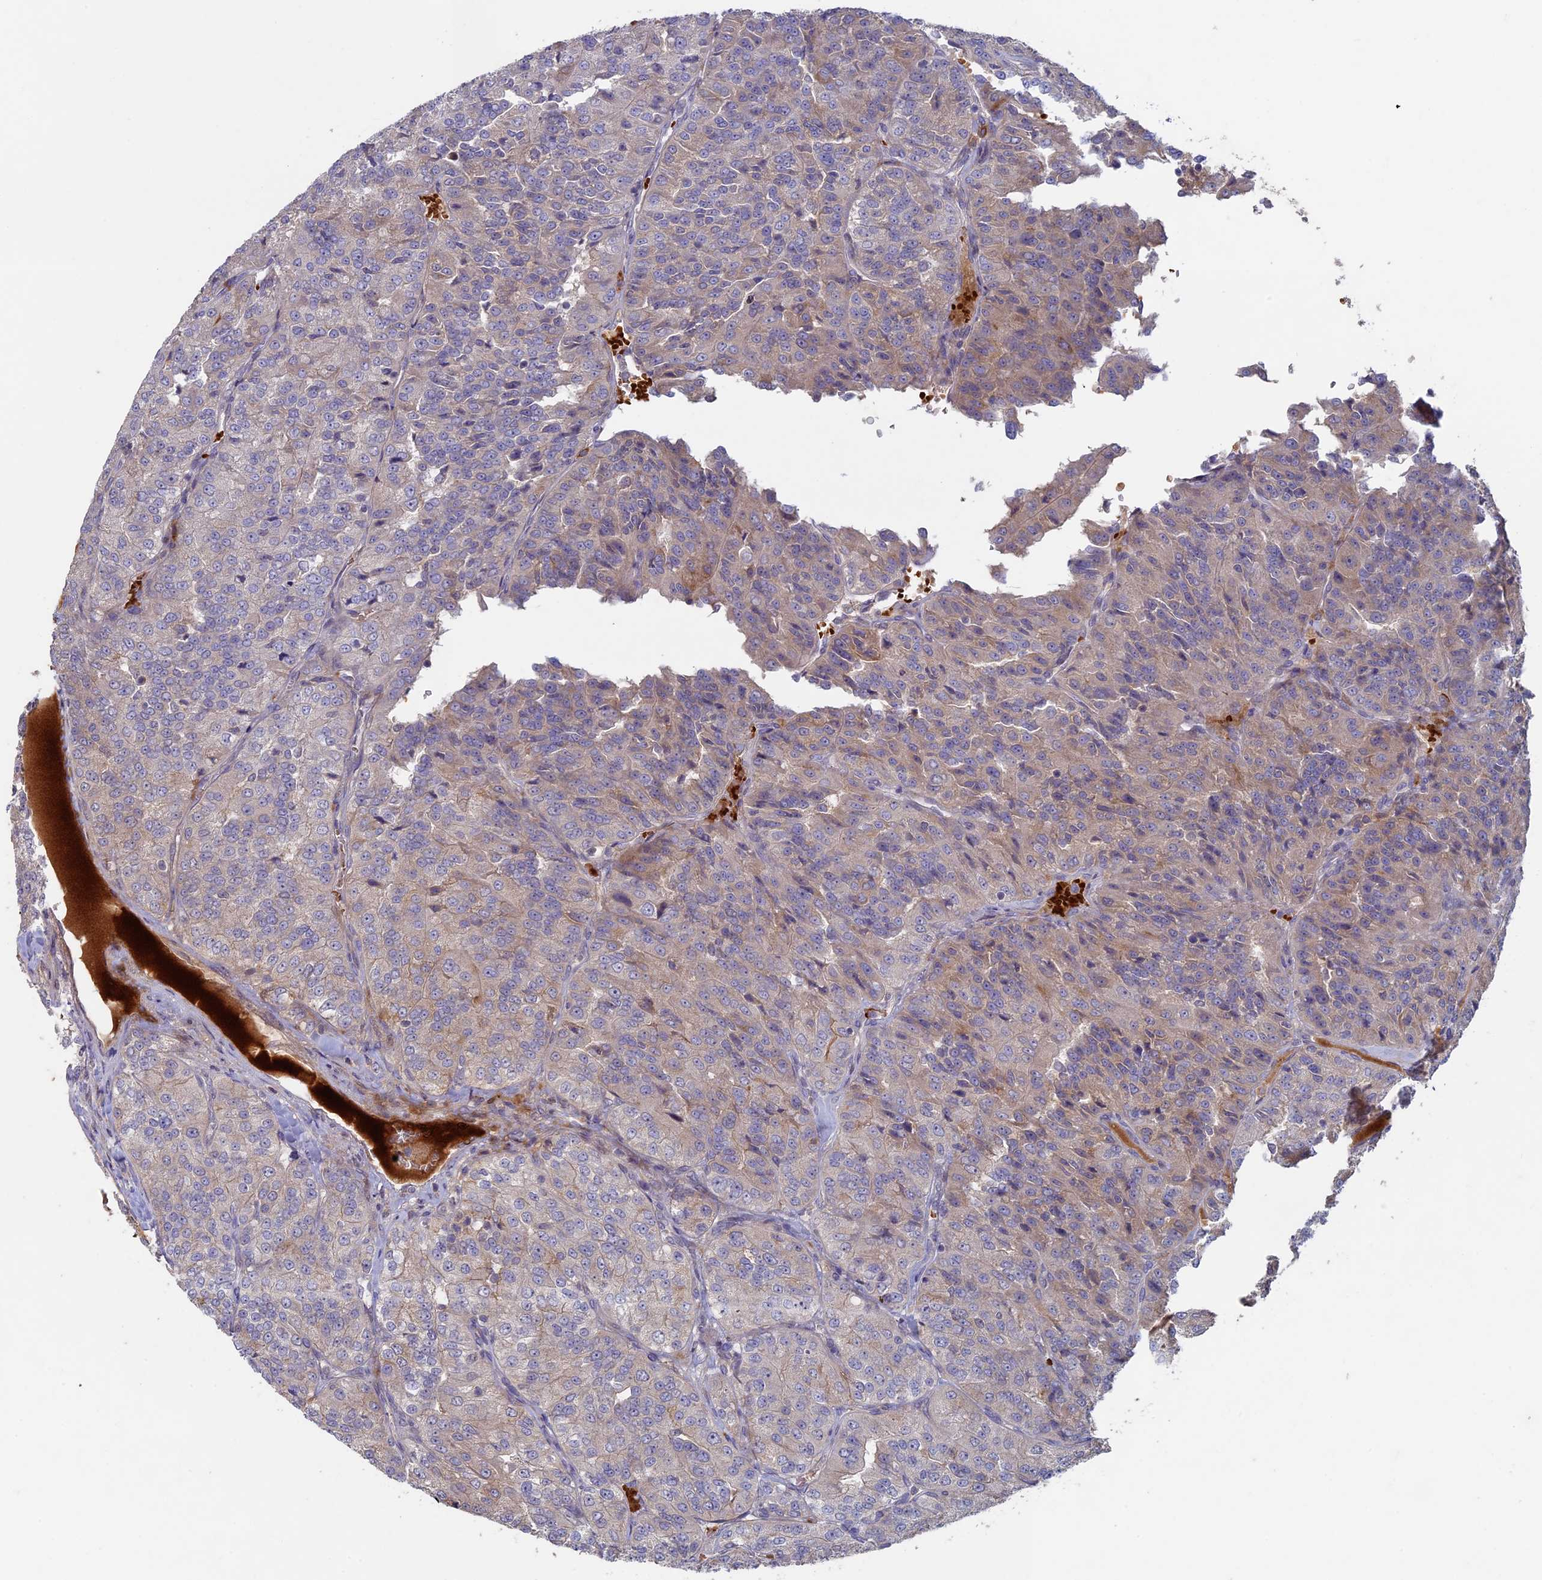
{"staining": {"intensity": "moderate", "quantity": "<25%", "location": "cytoplasmic/membranous"}, "tissue": "renal cancer", "cell_type": "Tumor cells", "image_type": "cancer", "snomed": [{"axis": "morphology", "description": "Adenocarcinoma, NOS"}, {"axis": "topography", "description": "Kidney"}], "caption": "Protein expression by IHC demonstrates moderate cytoplasmic/membranous expression in about <25% of tumor cells in renal cancer.", "gene": "RCCD1", "patient": {"sex": "female", "age": 63}}